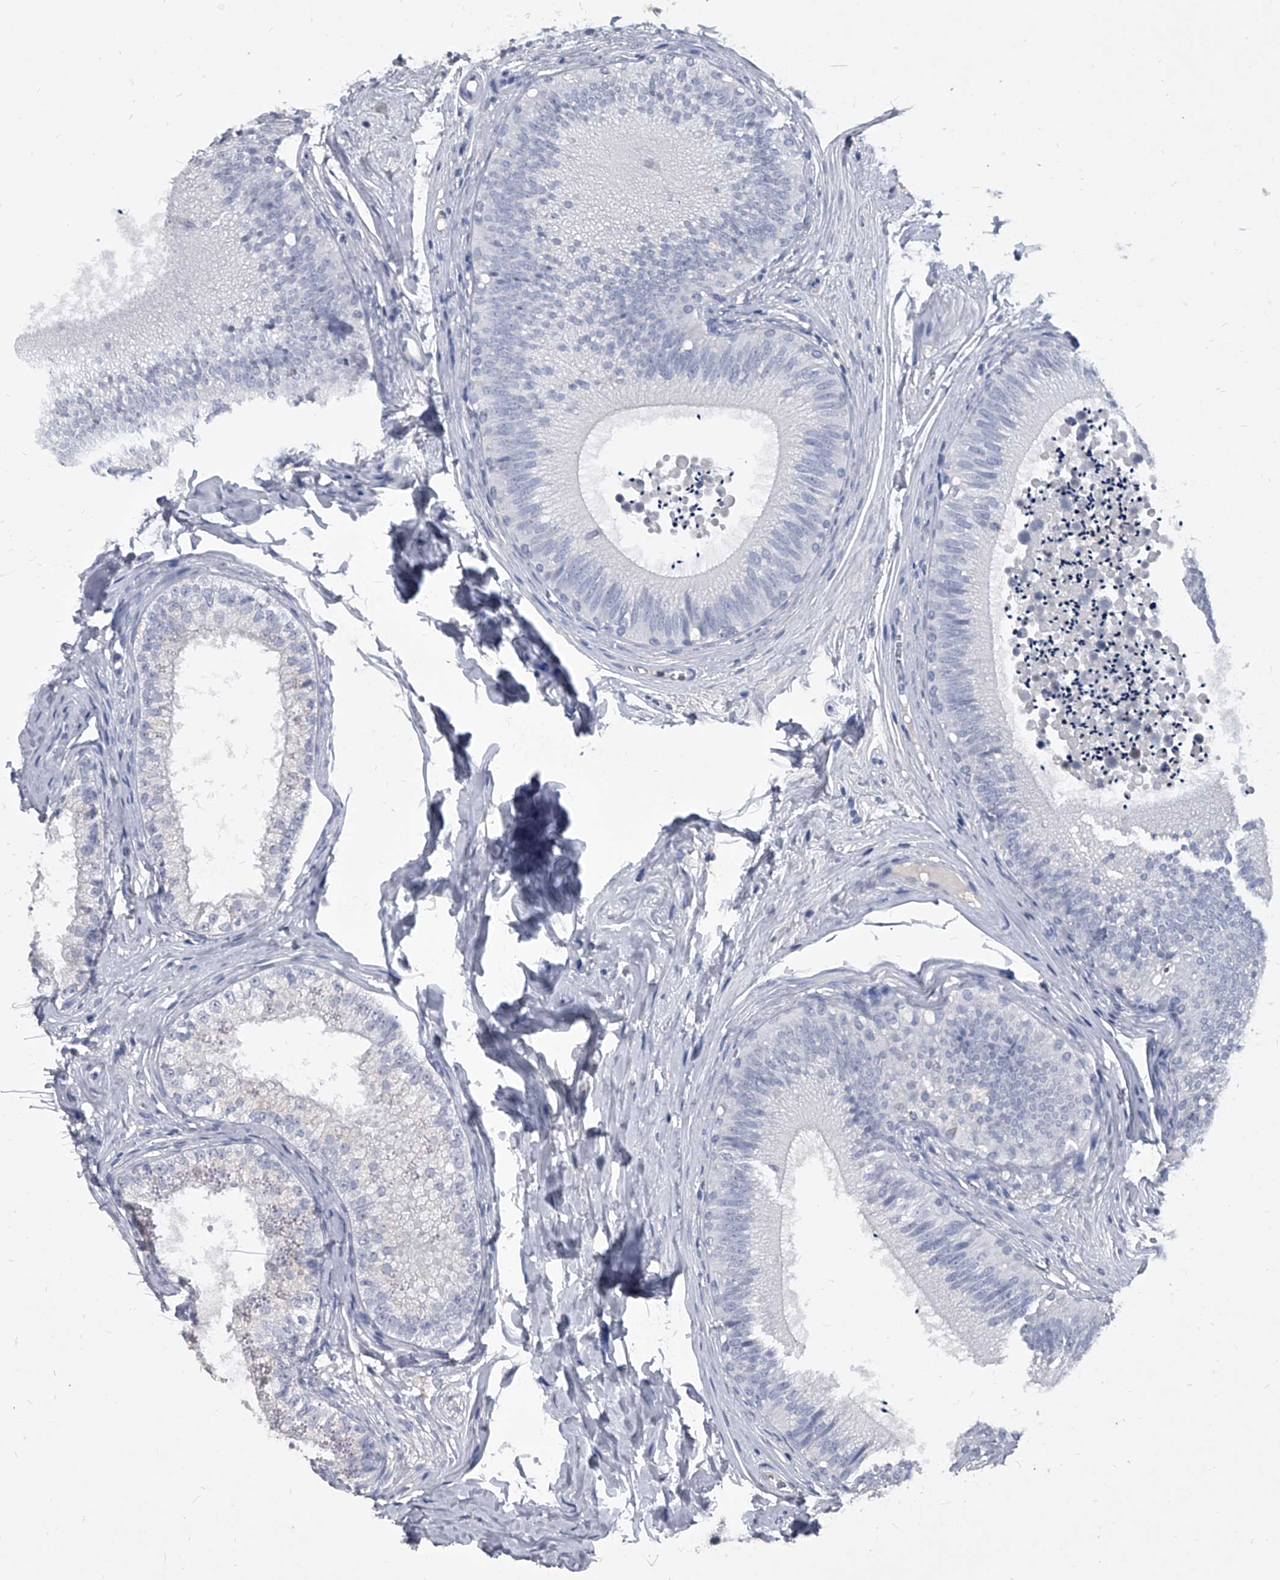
{"staining": {"intensity": "negative", "quantity": "none", "location": "none"}, "tissue": "epididymis", "cell_type": "Glandular cells", "image_type": "normal", "snomed": [{"axis": "morphology", "description": "Normal tissue, NOS"}, {"axis": "topography", "description": "Epididymis"}], "caption": "DAB (3,3'-diaminobenzidine) immunohistochemical staining of benign epididymis shows no significant positivity in glandular cells. (Brightfield microscopy of DAB (3,3'-diaminobenzidine) immunohistochemistry (IHC) at high magnification).", "gene": "BCAS1", "patient": {"sex": "male", "age": 29}}